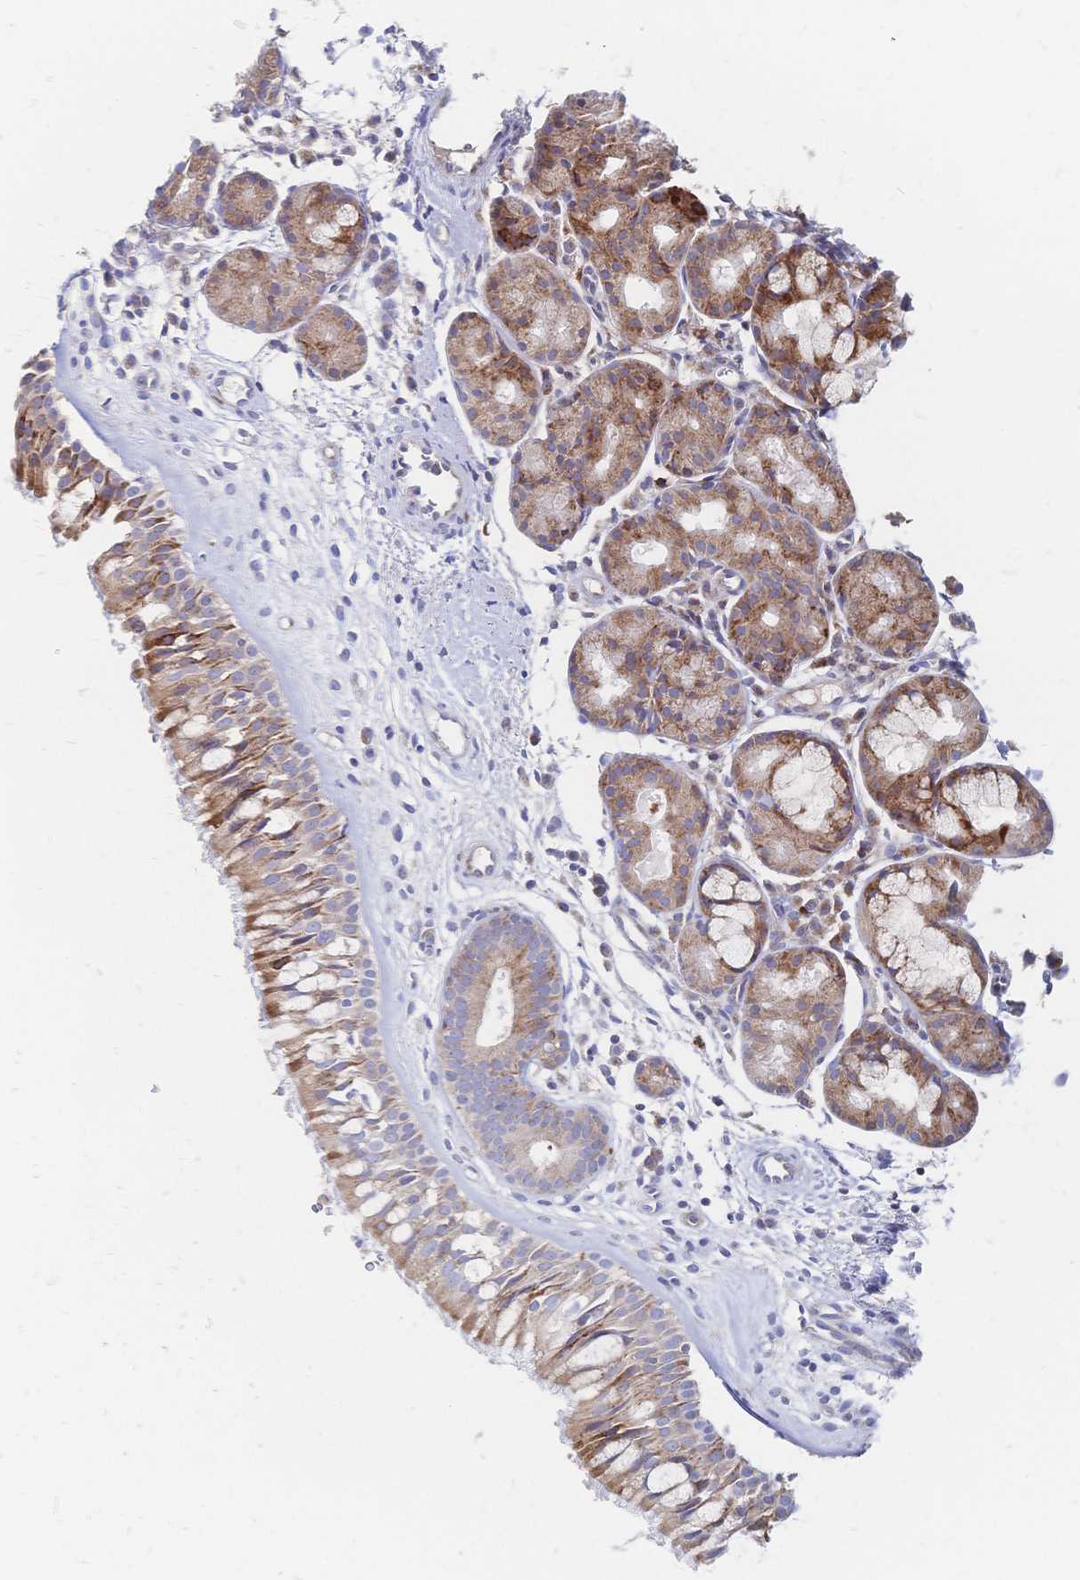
{"staining": {"intensity": "weak", "quantity": ">75%", "location": "cytoplasmic/membranous"}, "tissue": "nasopharynx", "cell_type": "Respiratory epithelial cells", "image_type": "normal", "snomed": [{"axis": "morphology", "description": "Normal tissue, NOS"}, {"axis": "topography", "description": "Nasopharynx"}], "caption": "A low amount of weak cytoplasmic/membranous staining is appreciated in about >75% of respiratory epithelial cells in benign nasopharynx. Using DAB (3,3'-diaminobenzidine) (brown) and hematoxylin (blue) stains, captured at high magnification using brightfield microscopy.", "gene": "SORBS1", "patient": {"sex": "male", "age": 65}}